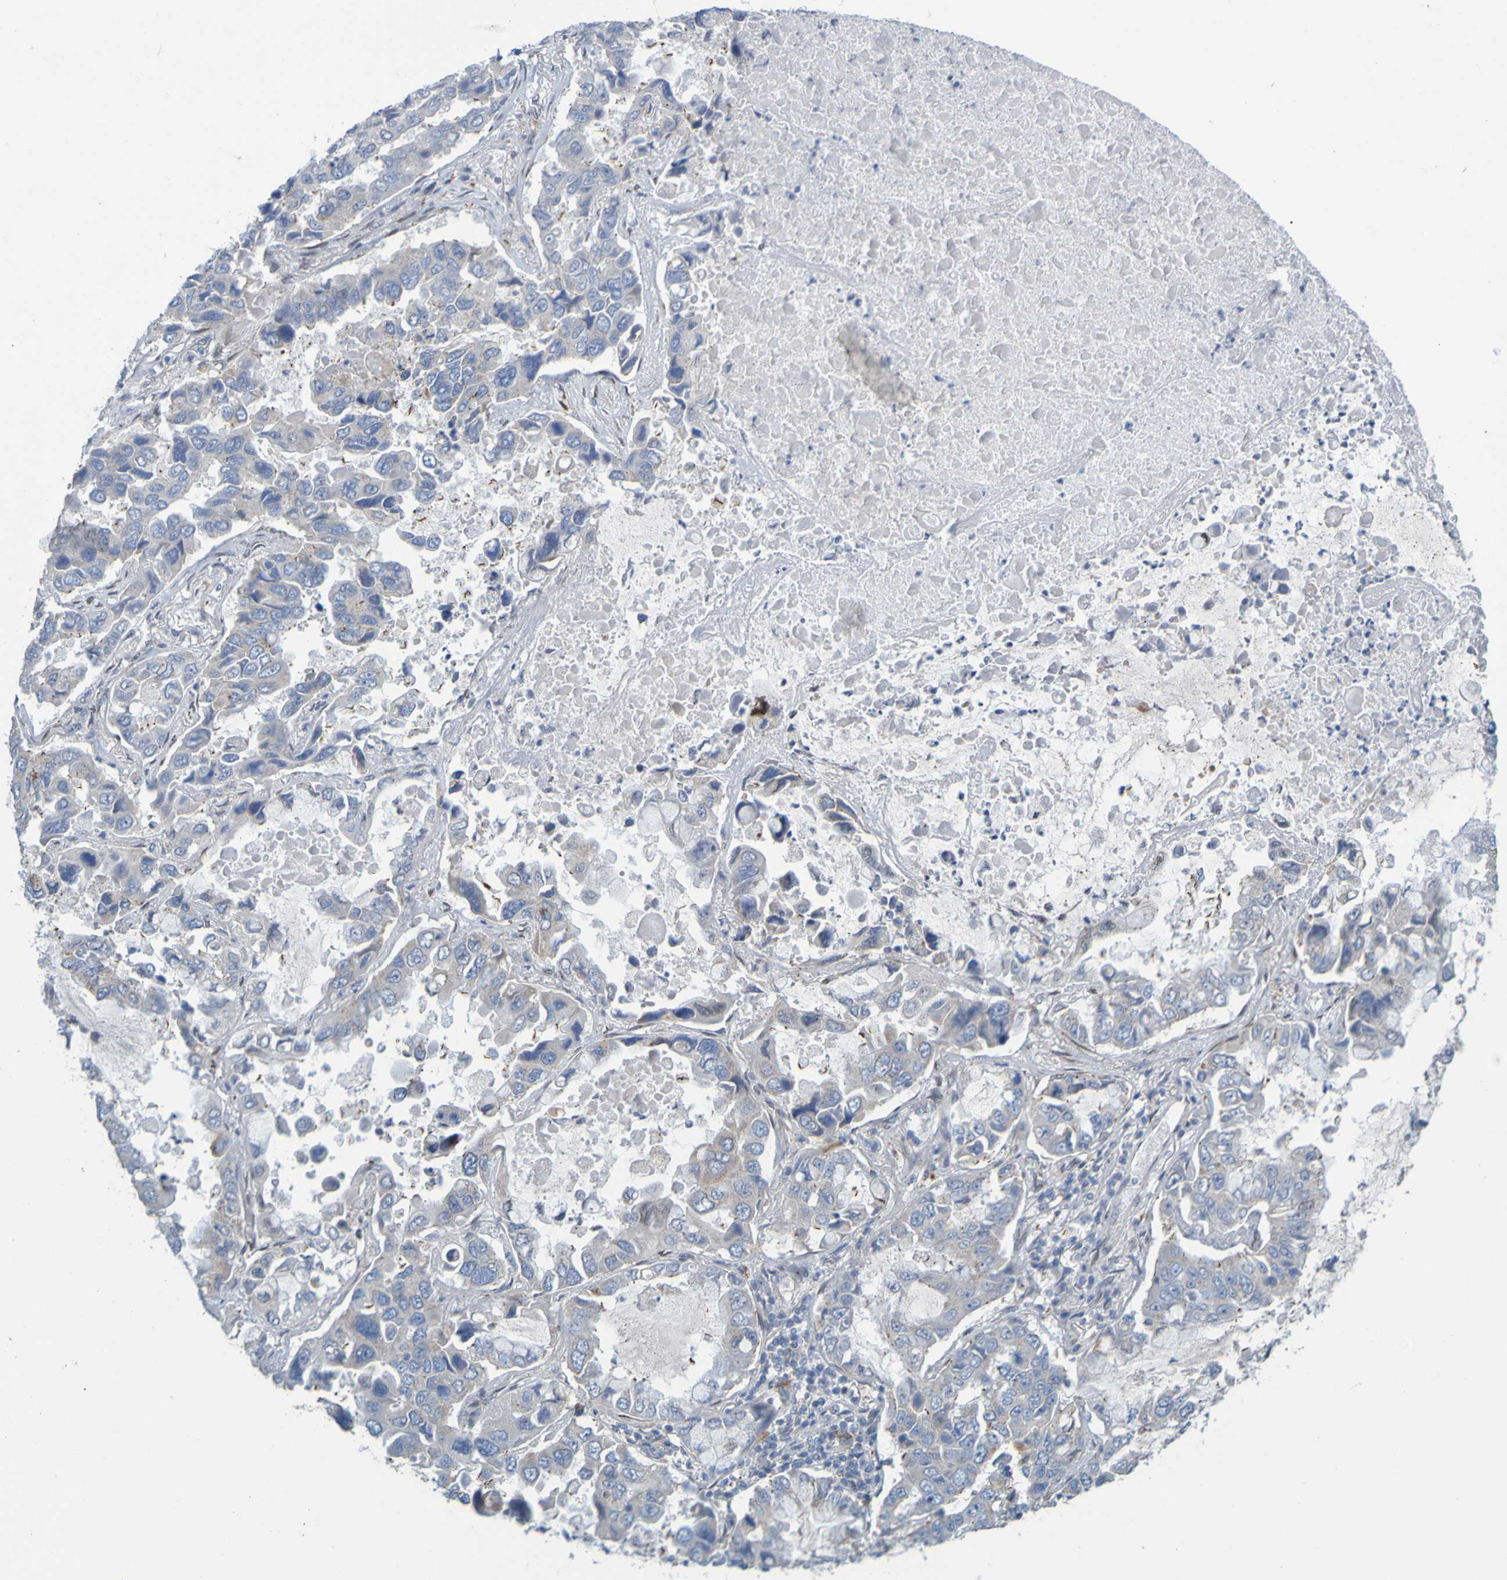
{"staining": {"intensity": "negative", "quantity": "none", "location": "none"}, "tissue": "lung cancer", "cell_type": "Tumor cells", "image_type": "cancer", "snomed": [{"axis": "morphology", "description": "Adenocarcinoma, NOS"}, {"axis": "topography", "description": "Lung"}], "caption": "Photomicrograph shows no protein positivity in tumor cells of lung cancer (adenocarcinoma) tissue.", "gene": "MAG", "patient": {"sex": "male", "age": 64}}